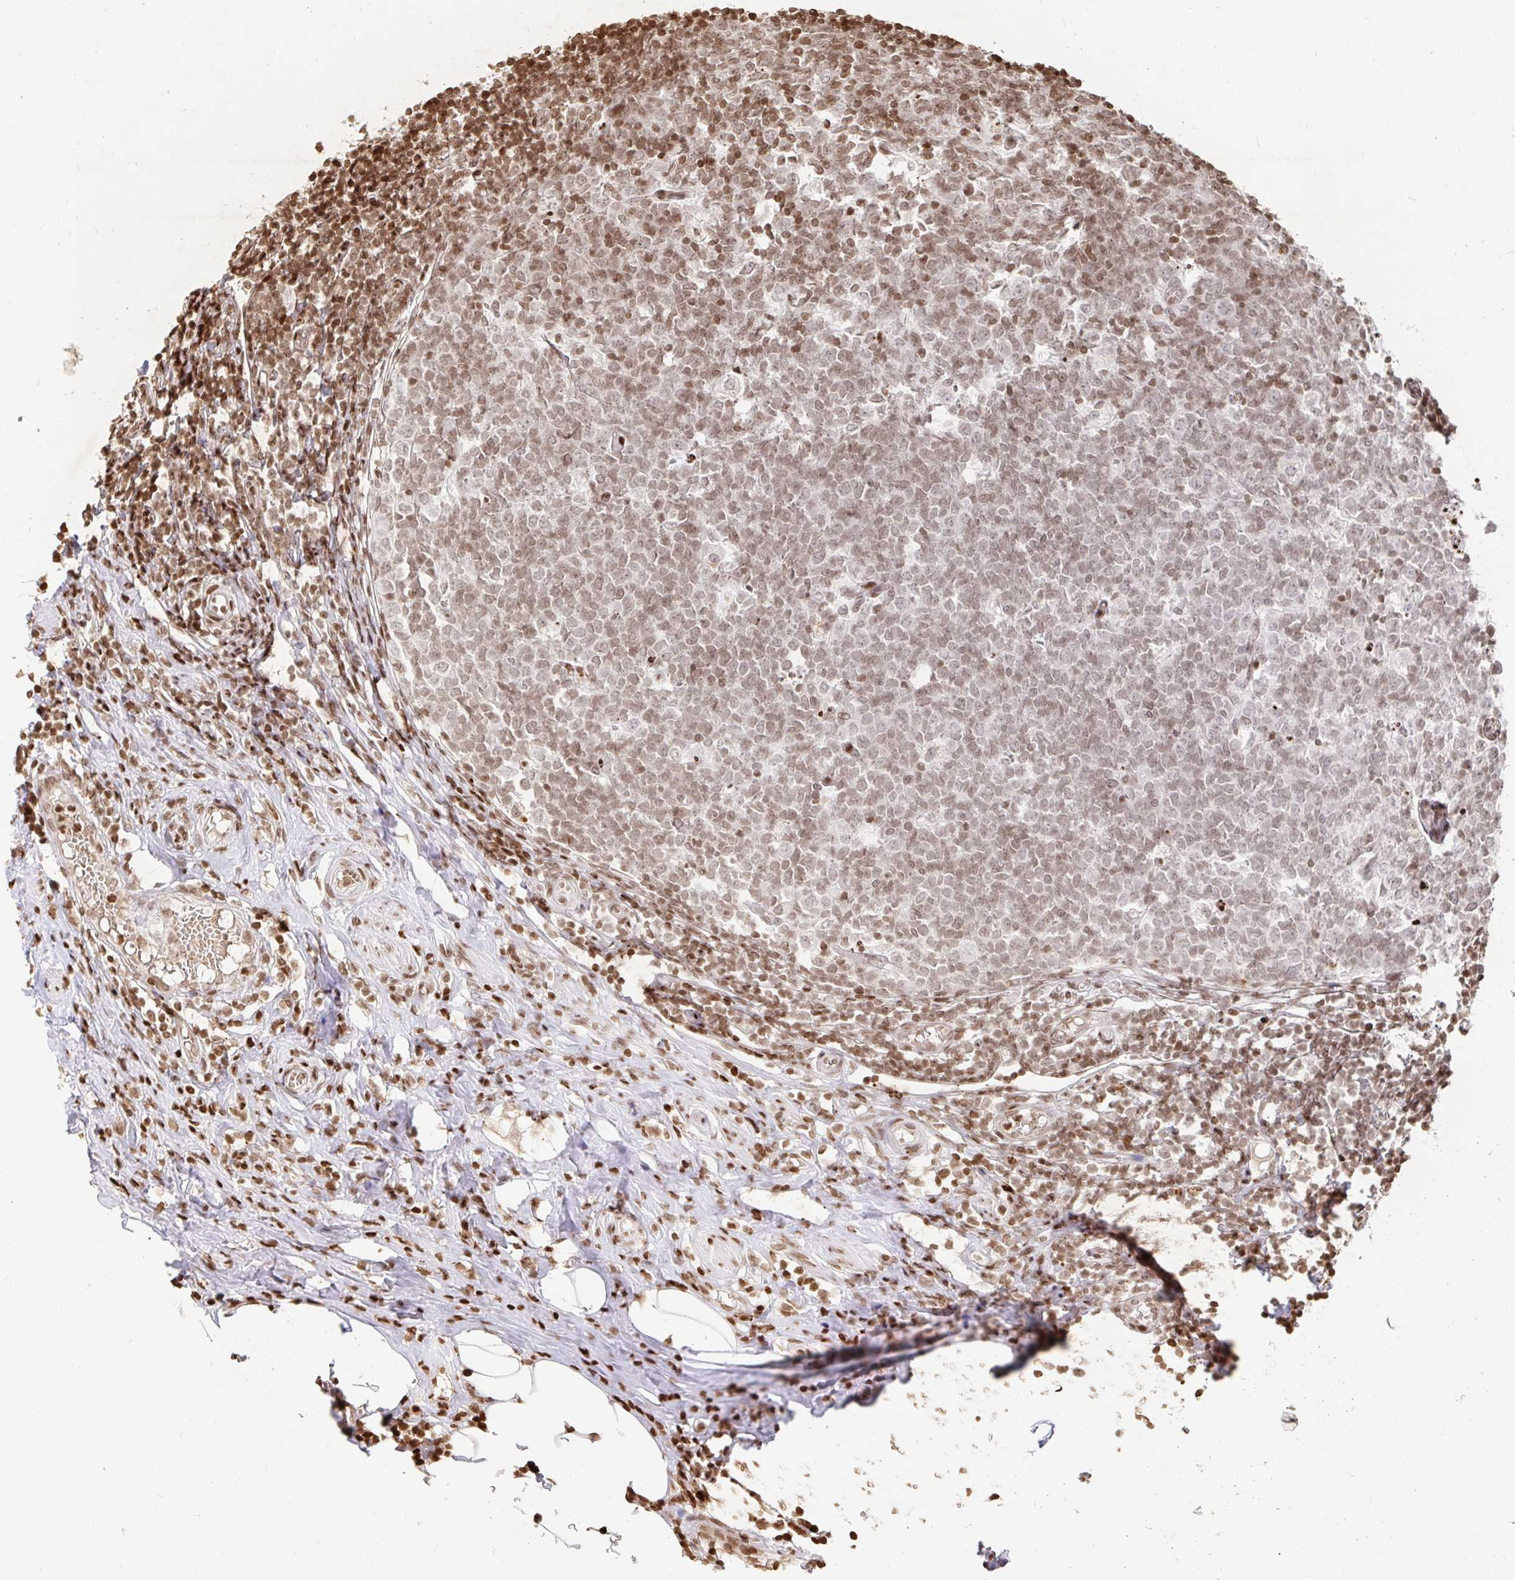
{"staining": {"intensity": "moderate", "quantity": ">75%", "location": "nuclear"}, "tissue": "appendix", "cell_type": "Glandular cells", "image_type": "normal", "snomed": [{"axis": "morphology", "description": "Normal tissue, NOS"}, {"axis": "topography", "description": "Appendix"}], "caption": "Immunohistochemistry (IHC) staining of unremarkable appendix, which shows medium levels of moderate nuclear staining in approximately >75% of glandular cells indicating moderate nuclear protein positivity. The staining was performed using DAB (brown) for protein detection and nuclei were counterstained in hematoxylin (blue).", "gene": "H2BC5", "patient": {"sex": "male", "age": 18}}